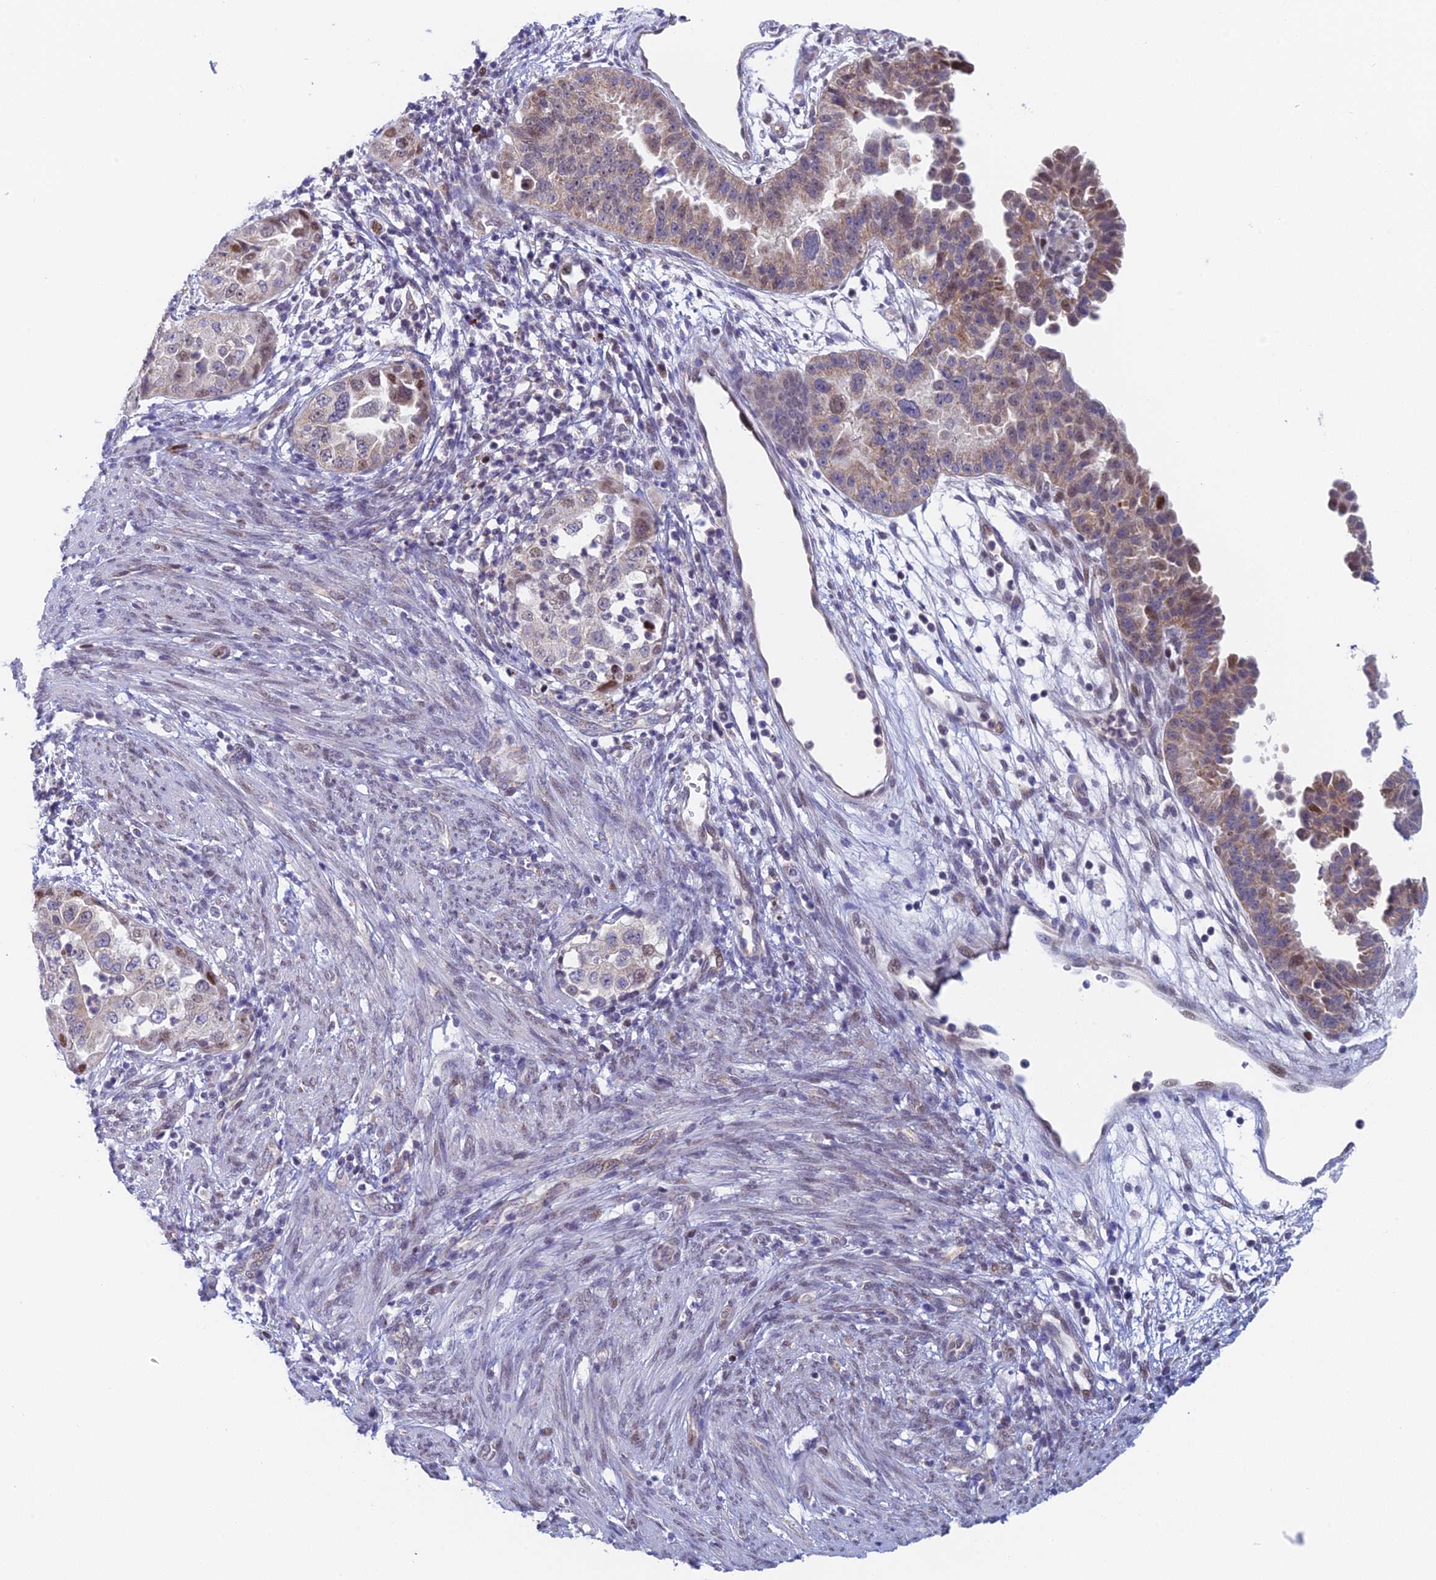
{"staining": {"intensity": "moderate", "quantity": ">75%", "location": "cytoplasmic/membranous"}, "tissue": "endometrial cancer", "cell_type": "Tumor cells", "image_type": "cancer", "snomed": [{"axis": "morphology", "description": "Adenocarcinoma, NOS"}, {"axis": "topography", "description": "Endometrium"}], "caption": "Immunohistochemistry staining of endometrial cancer, which exhibits medium levels of moderate cytoplasmic/membranous staining in approximately >75% of tumor cells indicating moderate cytoplasmic/membranous protein expression. The staining was performed using DAB (3,3'-diaminobenzidine) (brown) for protein detection and nuclei were counterstained in hematoxylin (blue).", "gene": "MRPL17", "patient": {"sex": "female", "age": 85}}